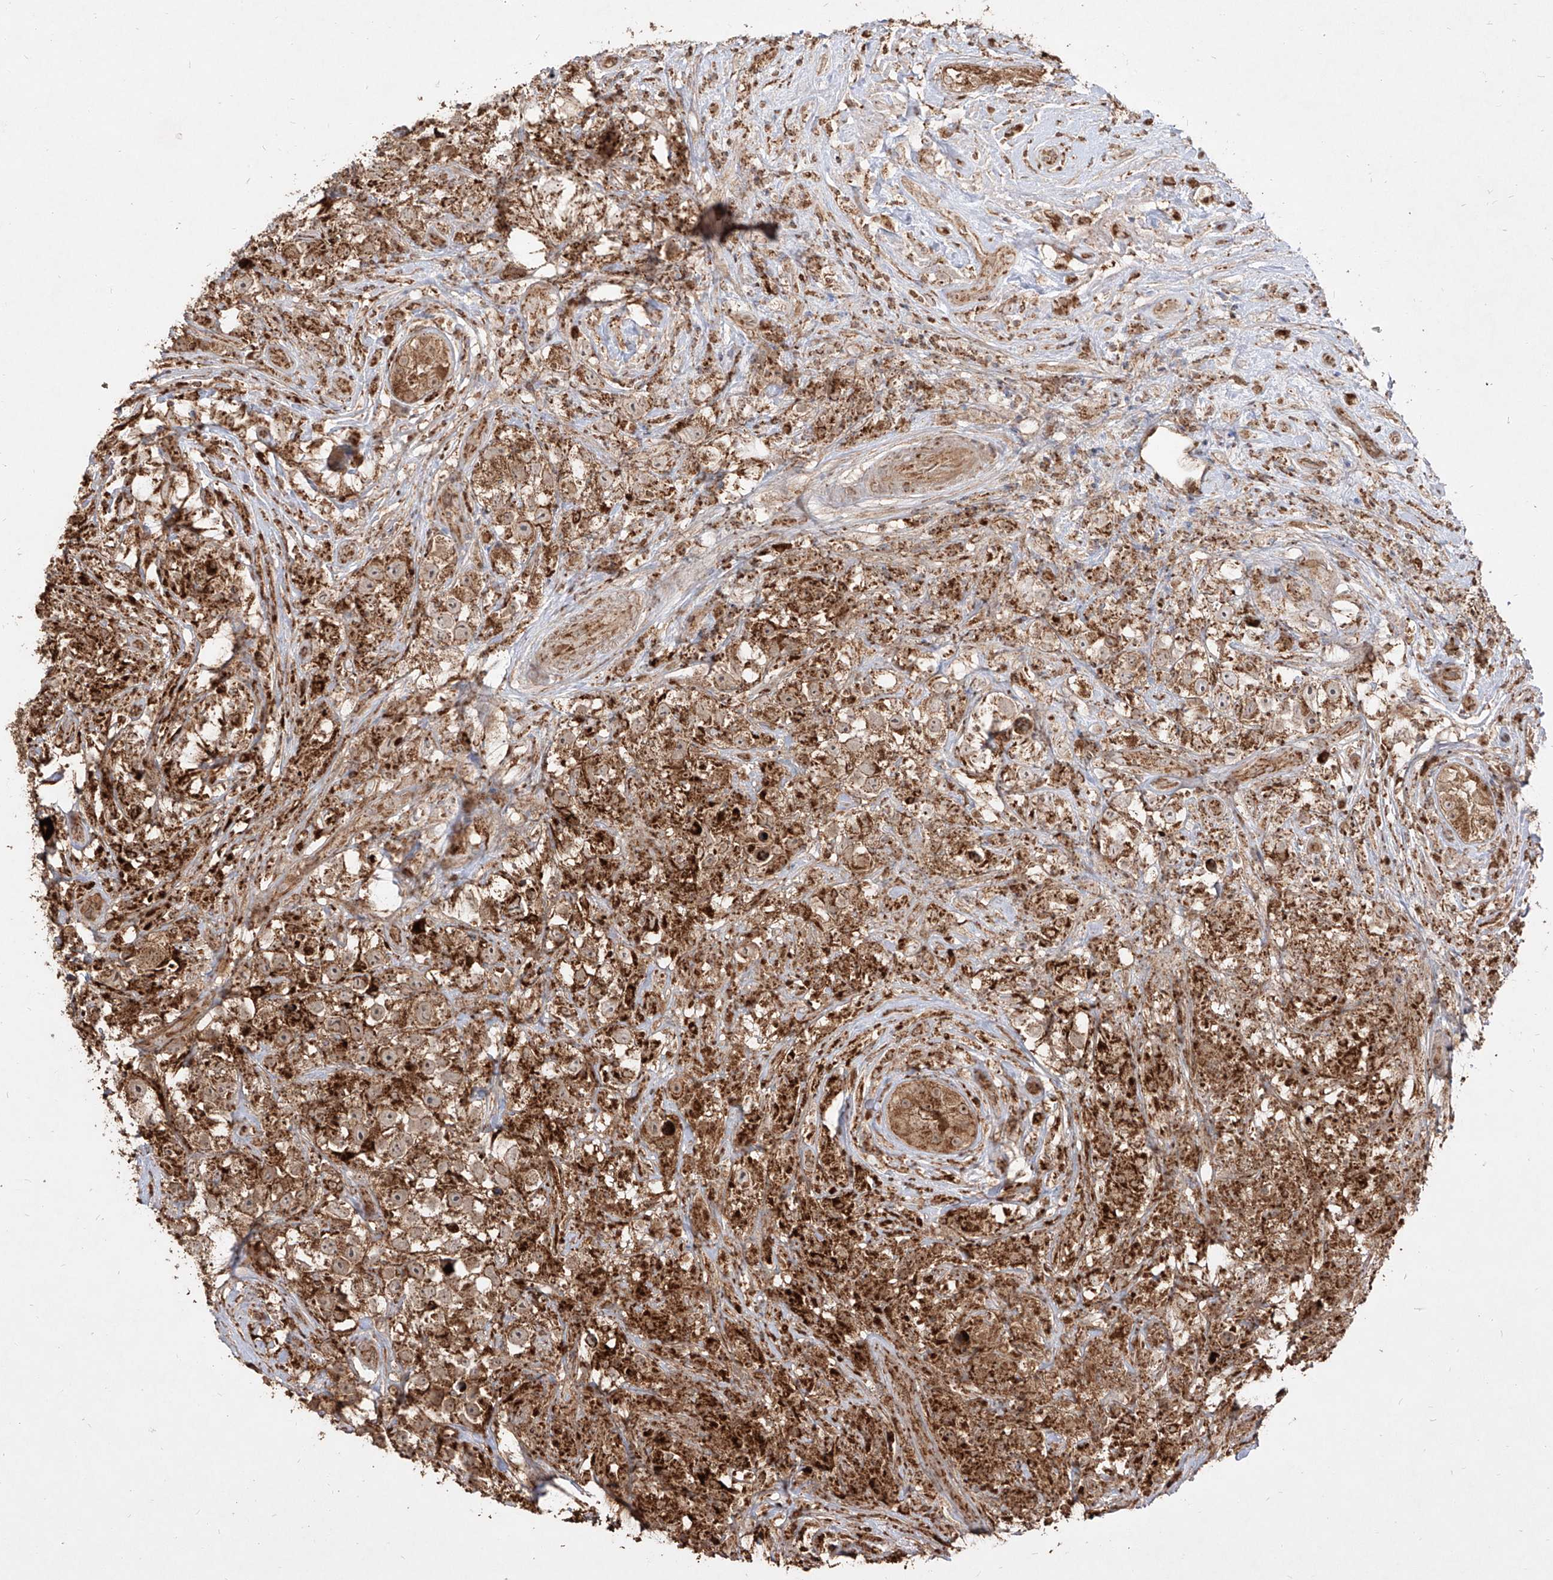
{"staining": {"intensity": "moderate", "quantity": ">75%", "location": "cytoplasmic/membranous"}, "tissue": "testis cancer", "cell_type": "Tumor cells", "image_type": "cancer", "snomed": [{"axis": "morphology", "description": "Seminoma, NOS"}, {"axis": "topography", "description": "Testis"}], "caption": "Seminoma (testis) stained with DAB immunohistochemistry displays medium levels of moderate cytoplasmic/membranous staining in about >75% of tumor cells.", "gene": "AIM2", "patient": {"sex": "male", "age": 49}}